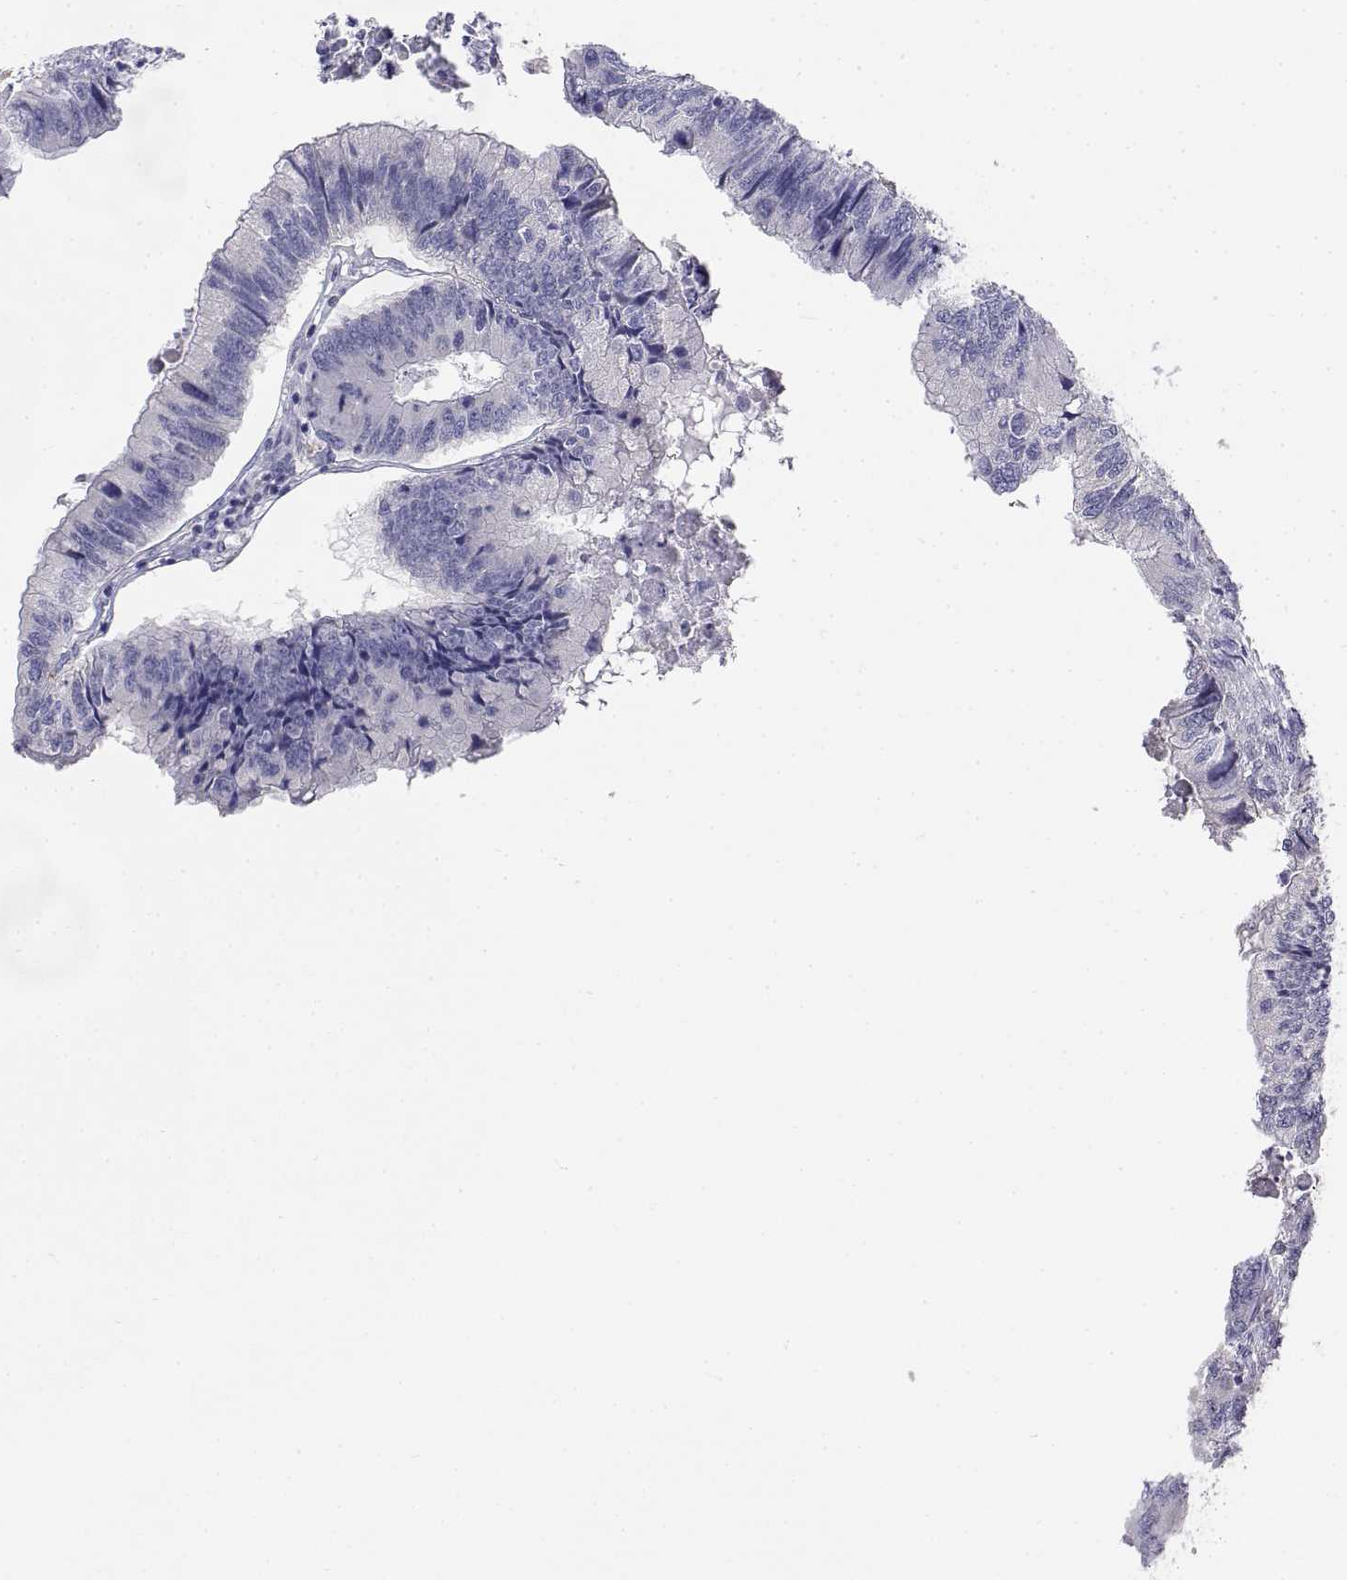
{"staining": {"intensity": "negative", "quantity": "none", "location": "none"}, "tissue": "colorectal cancer", "cell_type": "Tumor cells", "image_type": "cancer", "snomed": [{"axis": "morphology", "description": "Adenocarcinoma, NOS"}, {"axis": "topography", "description": "Colon"}], "caption": "Histopathology image shows no protein positivity in tumor cells of colorectal cancer tissue.", "gene": "CADM1", "patient": {"sex": "male", "age": 53}}